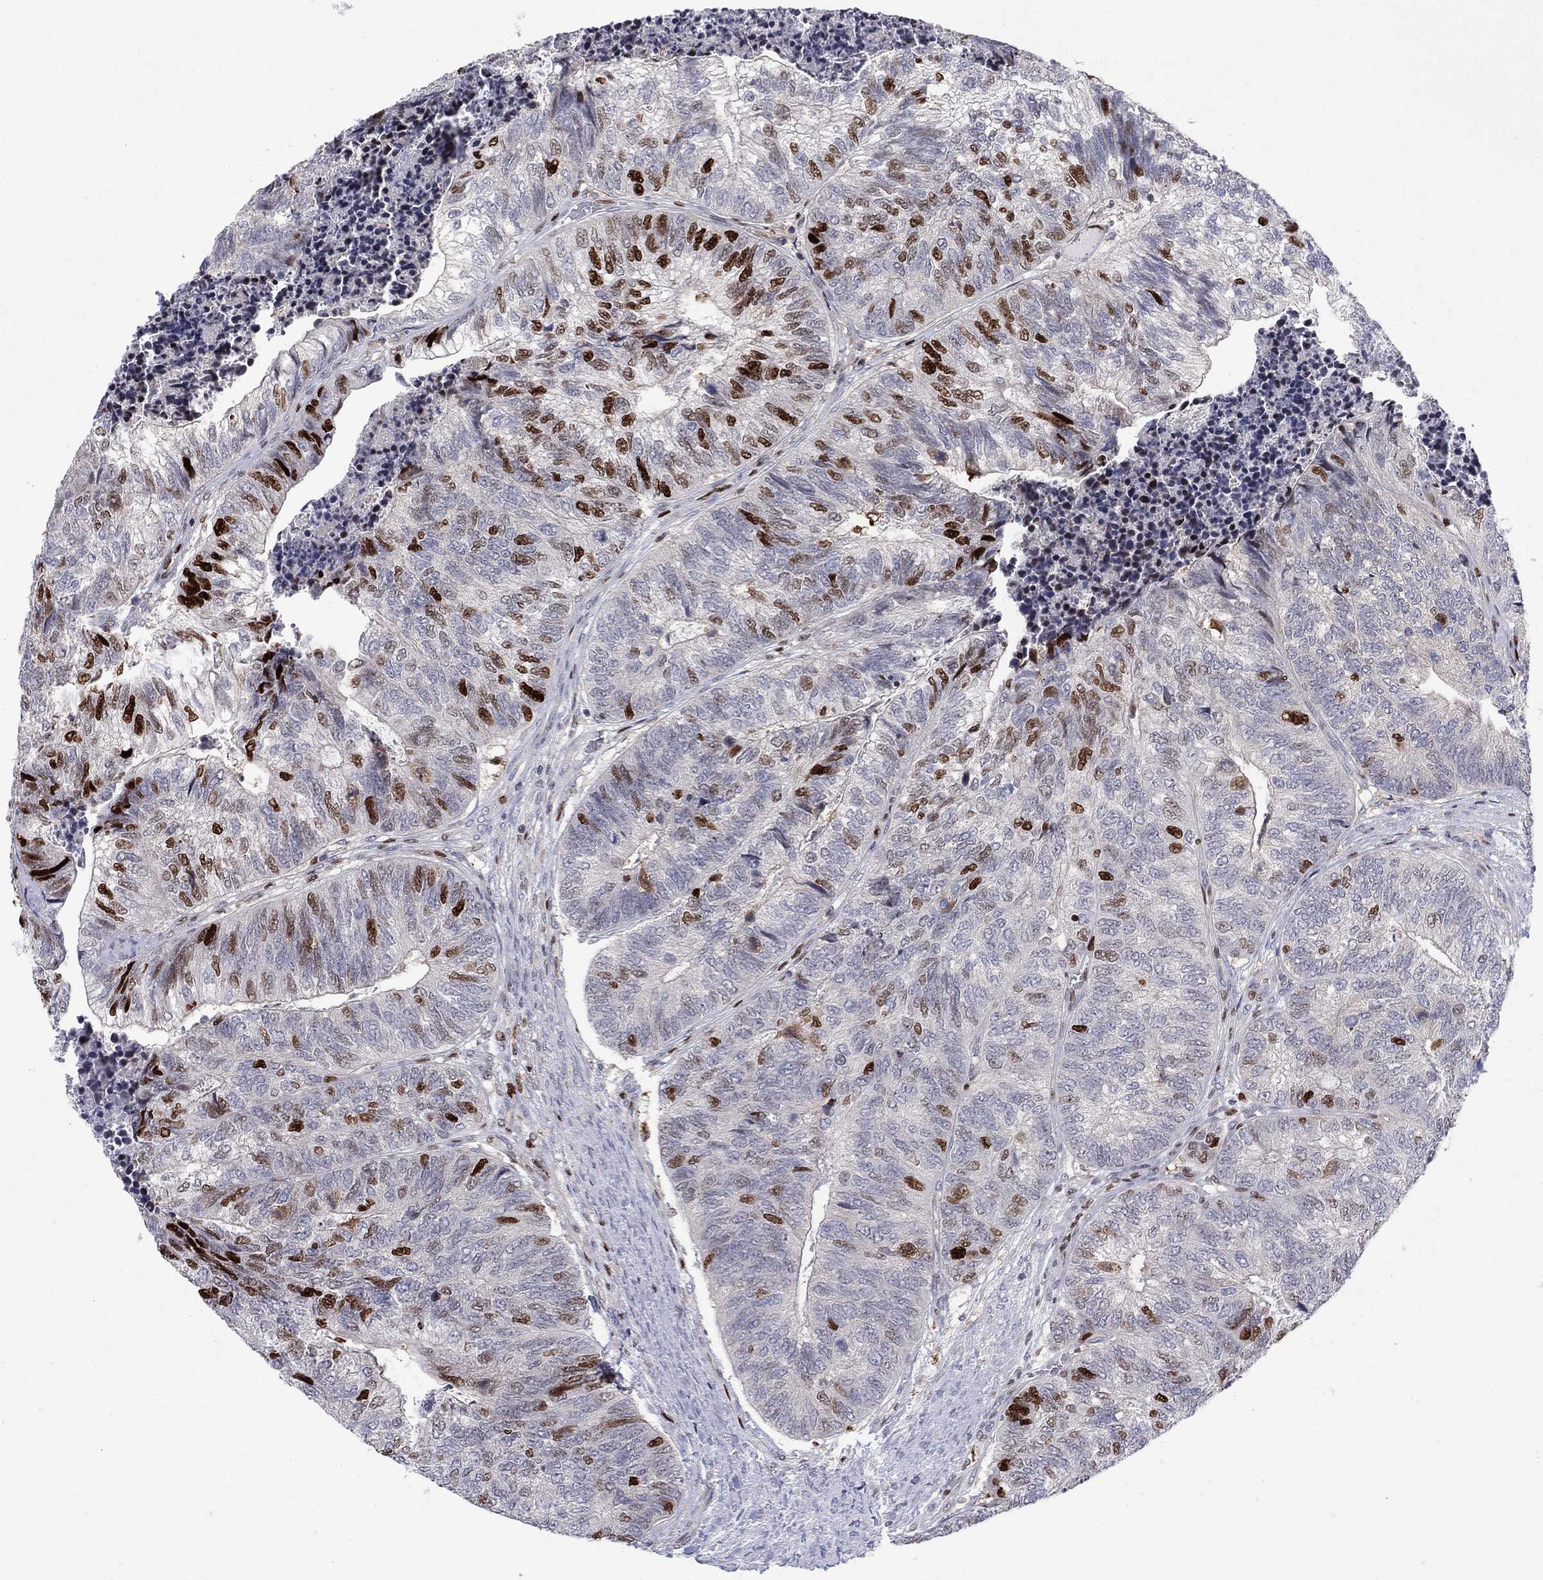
{"staining": {"intensity": "strong", "quantity": "<25%", "location": "nuclear"}, "tissue": "colorectal cancer", "cell_type": "Tumor cells", "image_type": "cancer", "snomed": [{"axis": "morphology", "description": "Adenocarcinoma, NOS"}, {"axis": "topography", "description": "Colon"}], "caption": "Adenocarcinoma (colorectal) tissue shows strong nuclear positivity in approximately <25% of tumor cells", "gene": "ZNHIT3", "patient": {"sex": "female", "age": 67}}